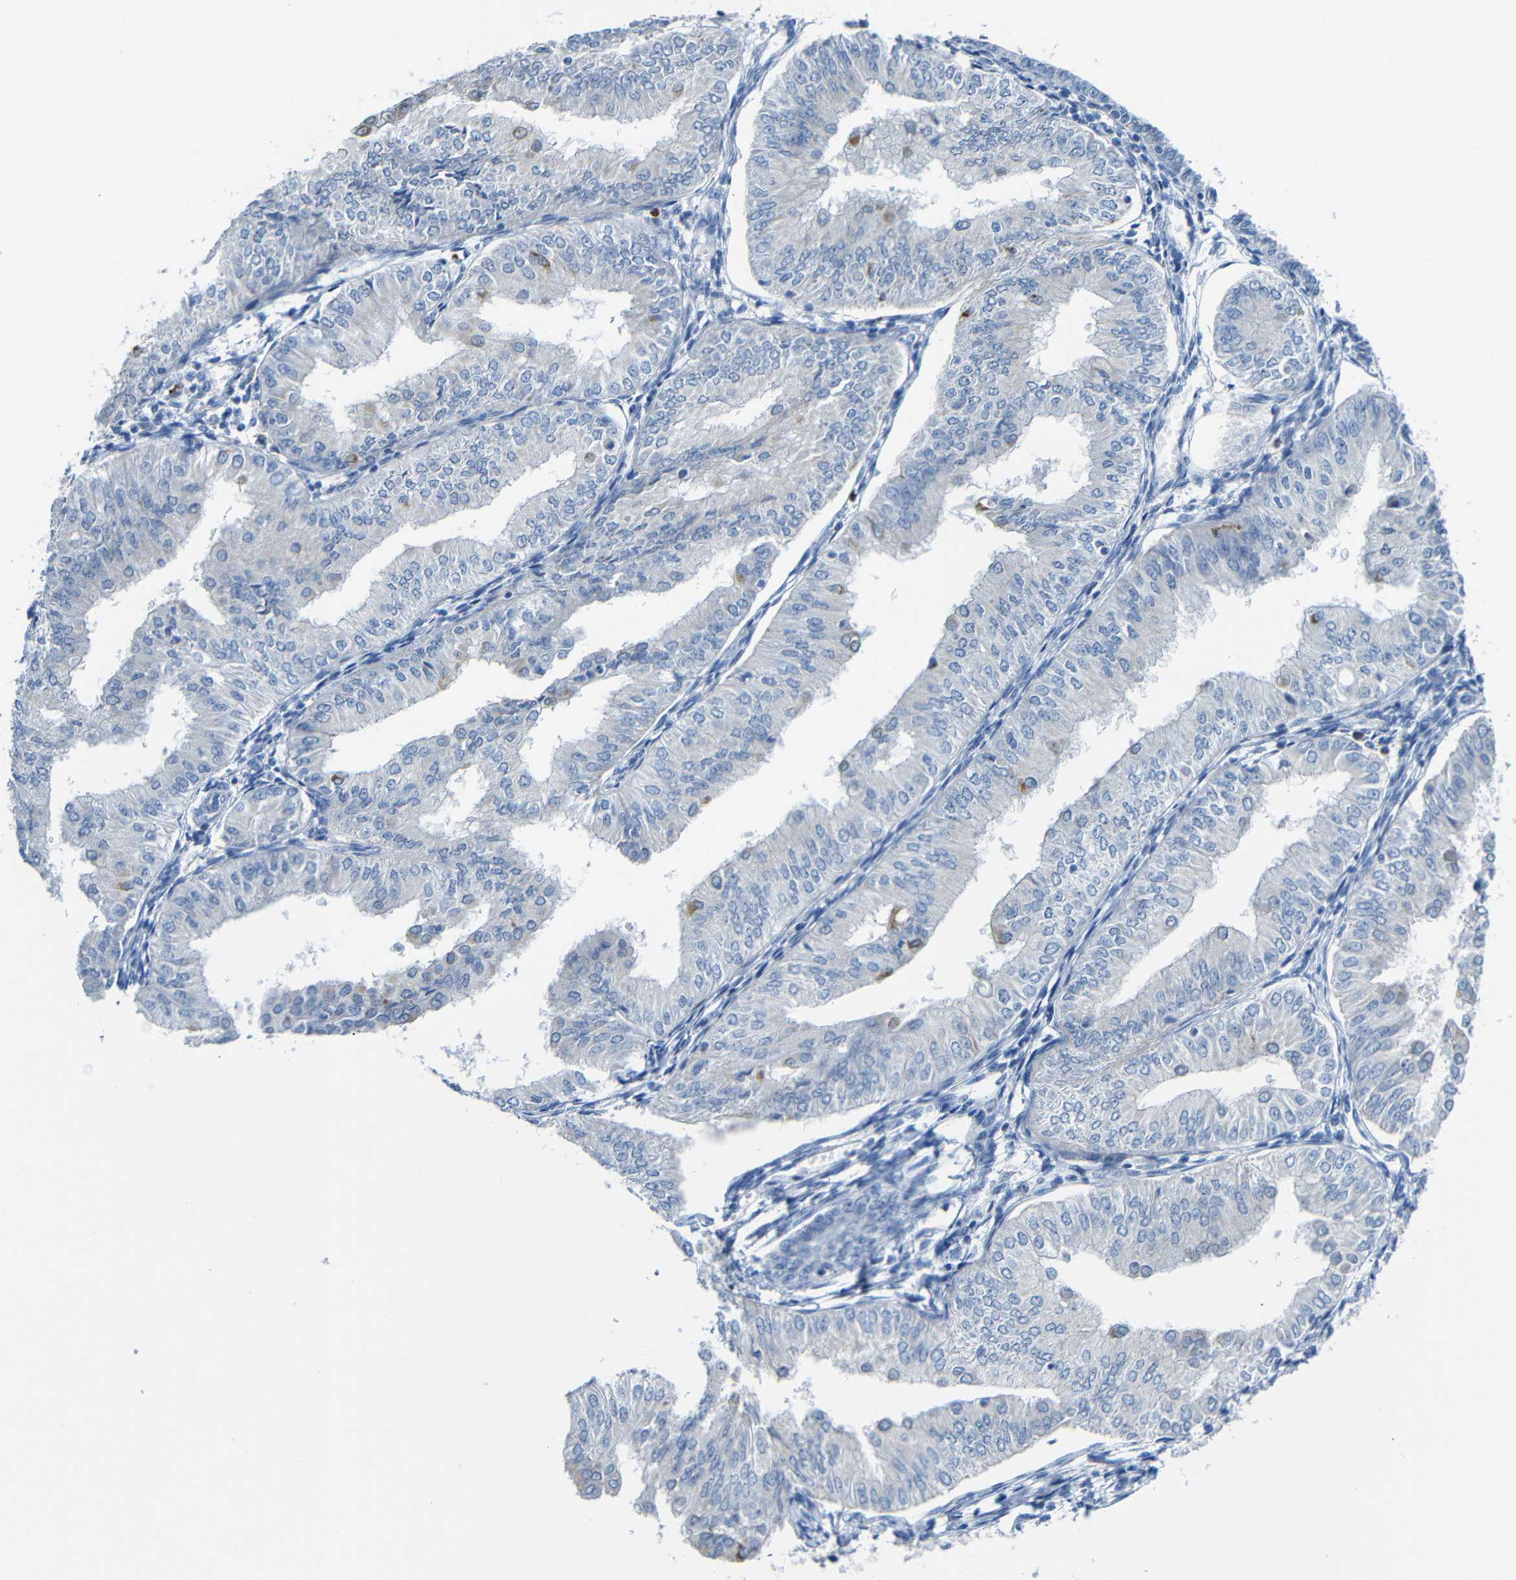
{"staining": {"intensity": "moderate", "quantity": "<25%", "location": "cytoplasmic/membranous"}, "tissue": "endometrial cancer", "cell_type": "Tumor cells", "image_type": "cancer", "snomed": [{"axis": "morphology", "description": "Adenocarcinoma, NOS"}, {"axis": "topography", "description": "Endometrium"}], "caption": "Endometrial adenocarcinoma stained with immunohistochemistry shows moderate cytoplasmic/membranous positivity in about <25% of tumor cells.", "gene": "C15orf48", "patient": {"sex": "female", "age": 53}}